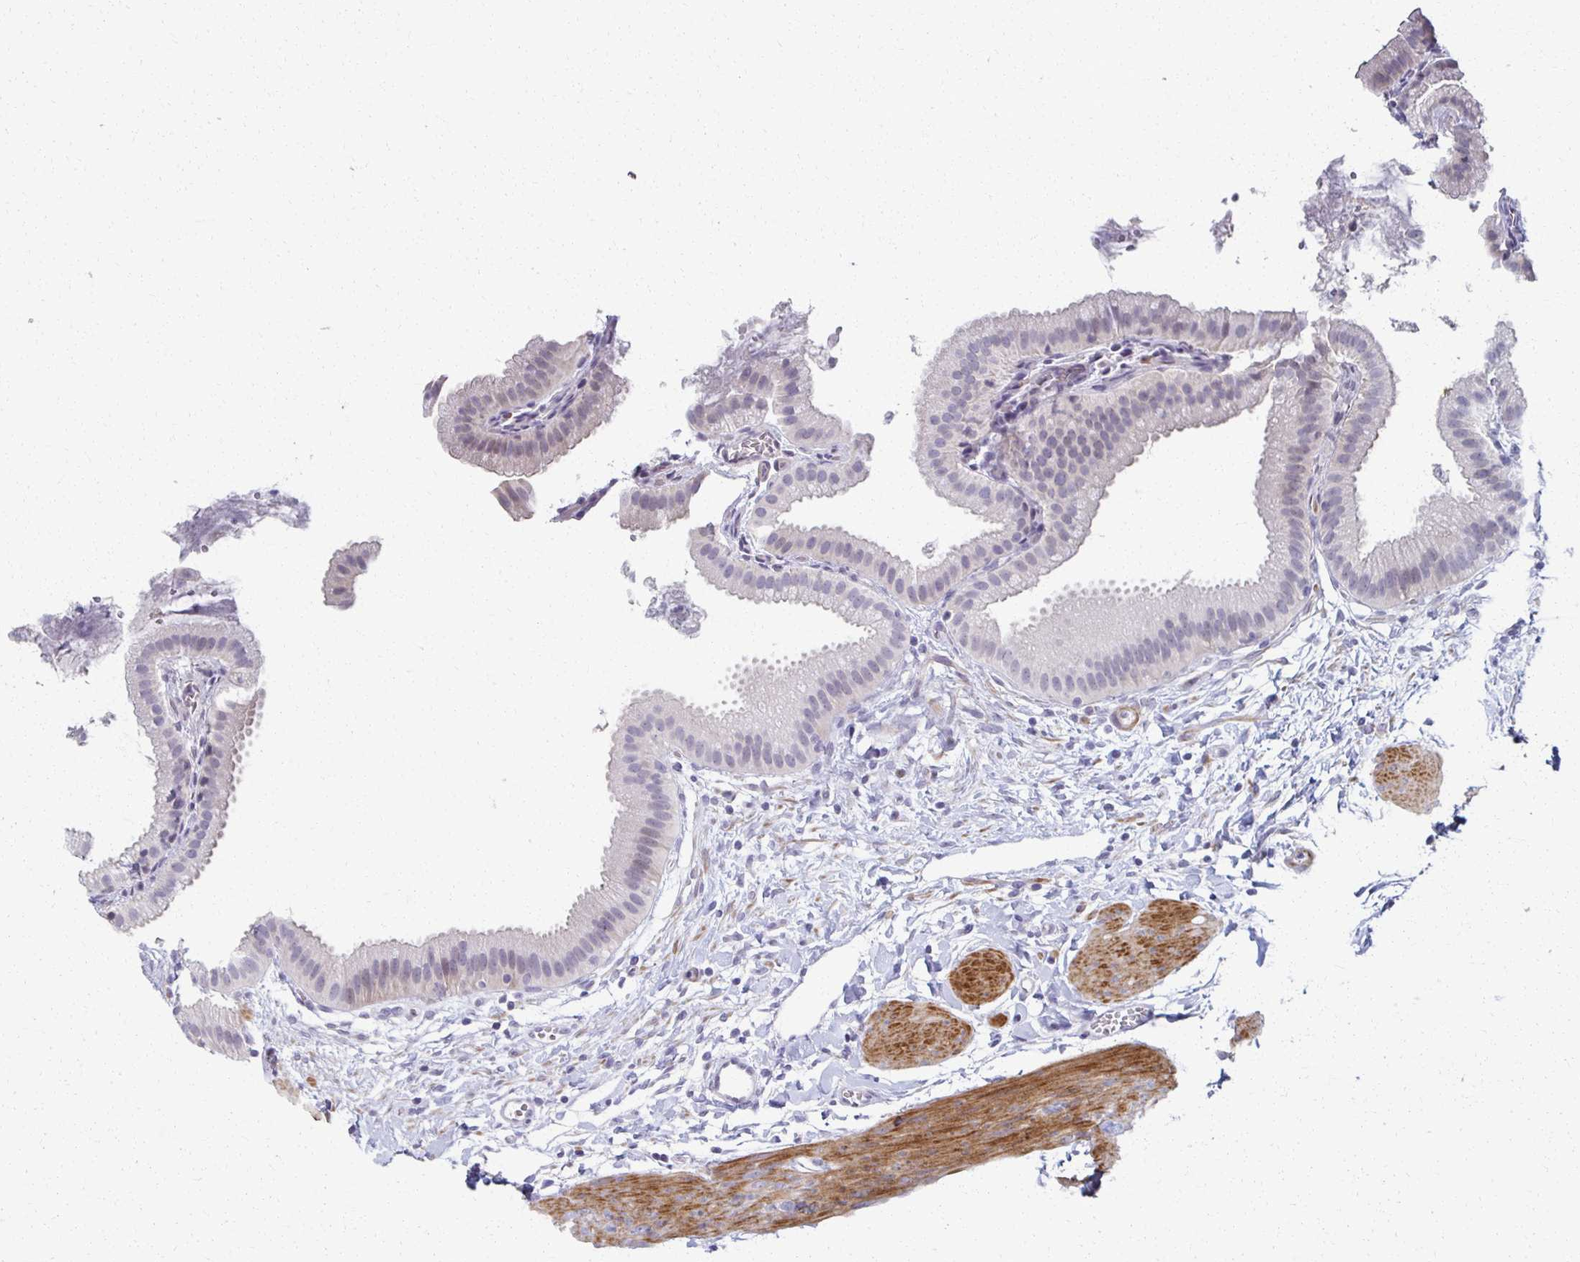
{"staining": {"intensity": "negative", "quantity": "none", "location": "none"}, "tissue": "gallbladder", "cell_type": "Glandular cells", "image_type": "normal", "snomed": [{"axis": "morphology", "description": "Normal tissue, NOS"}, {"axis": "topography", "description": "Gallbladder"}], "caption": "DAB immunohistochemical staining of normal gallbladder exhibits no significant positivity in glandular cells. (Brightfield microscopy of DAB (3,3'-diaminobenzidine) IHC at high magnification).", "gene": "FOXO4", "patient": {"sex": "female", "age": 63}}